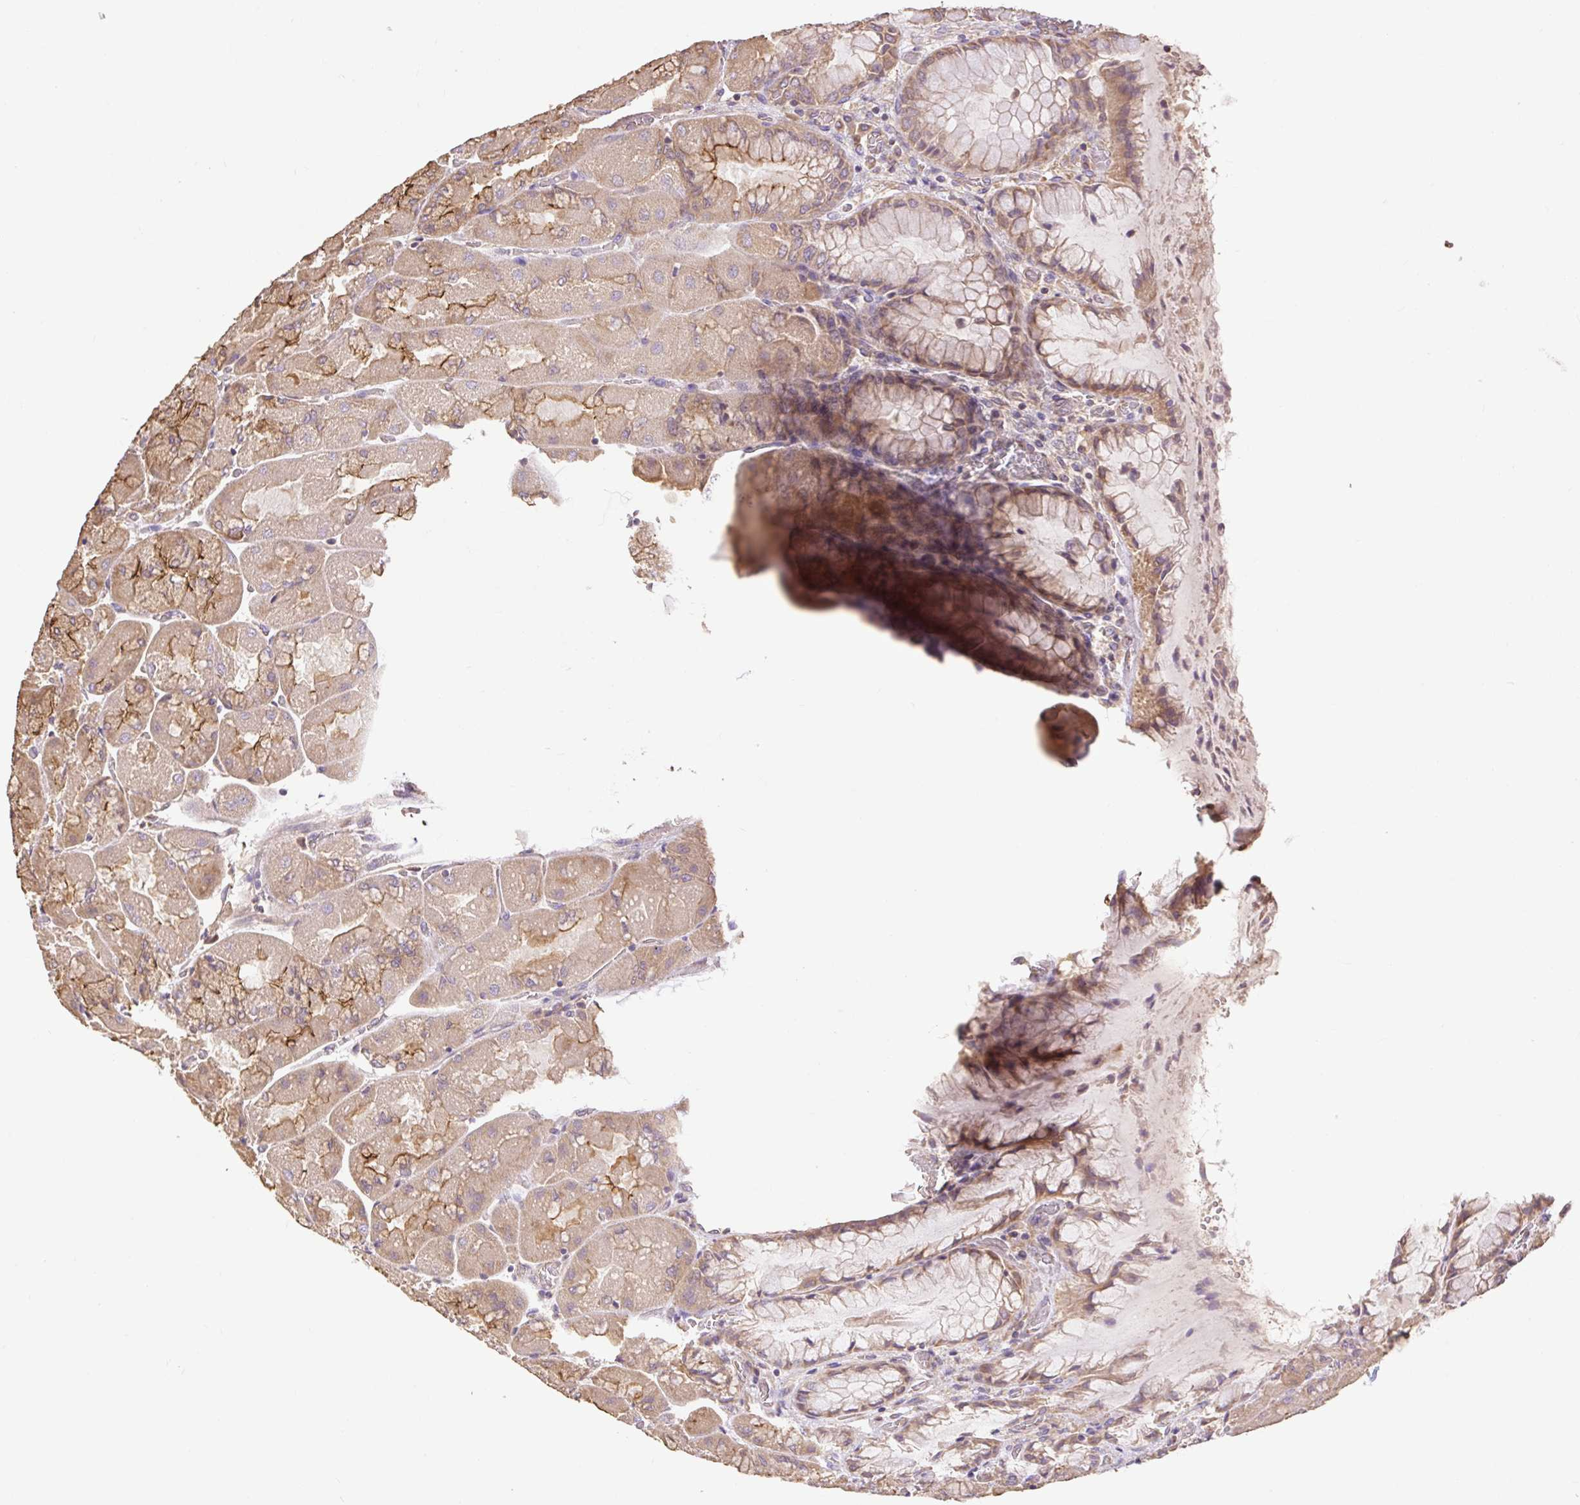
{"staining": {"intensity": "strong", "quantity": "25%-75%", "location": "cytoplasmic/membranous"}, "tissue": "stomach", "cell_type": "Glandular cells", "image_type": "normal", "snomed": [{"axis": "morphology", "description": "Normal tissue, NOS"}, {"axis": "topography", "description": "Stomach"}], "caption": "The micrograph exhibits immunohistochemical staining of normal stomach. There is strong cytoplasmic/membranous positivity is seen in about 25%-75% of glandular cells. Ihc stains the protein in brown and the nuclei are stained blue.", "gene": "DESI1", "patient": {"sex": "female", "age": 61}}